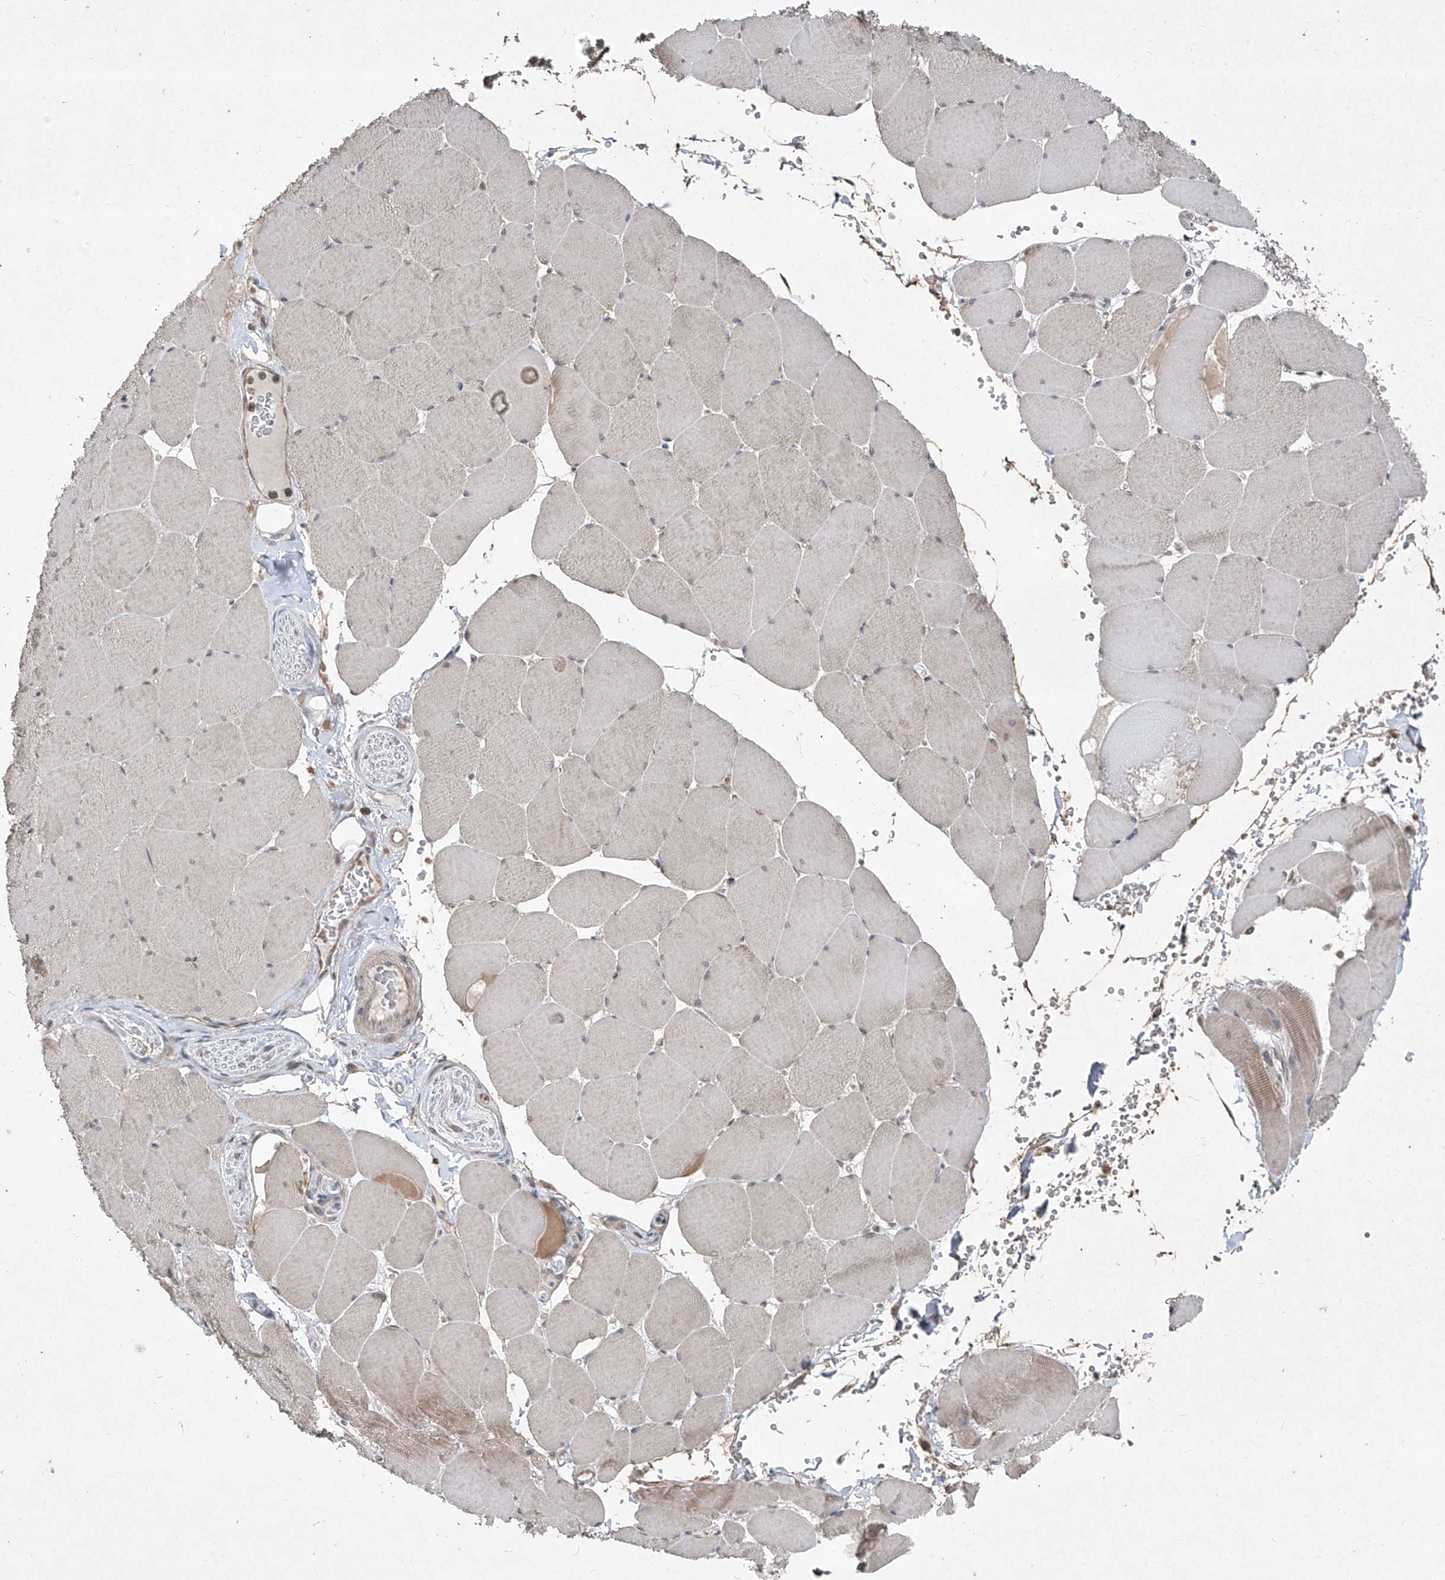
{"staining": {"intensity": "moderate", "quantity": "<25%", "location": "cytoplasmic/membranous"}, "tissue": "skeletal muscle", "cell_type": "Myocytes", "image_type": "normal", "snomed": [{"axis": "morphology", "description": "Normal tissue, NOS"}, {"axis": "topography", "description": "Skeletal muscle"}, {"axis": "topography", "description": "Head-Neck"}], "caption": "A brown stain highlights moderate cytoplasmic/membranous positivity of a protein in myocytes of benign skeletal muscle.", "gene": "ABCD3", "patient": {"sex": "male", "age": 66}}